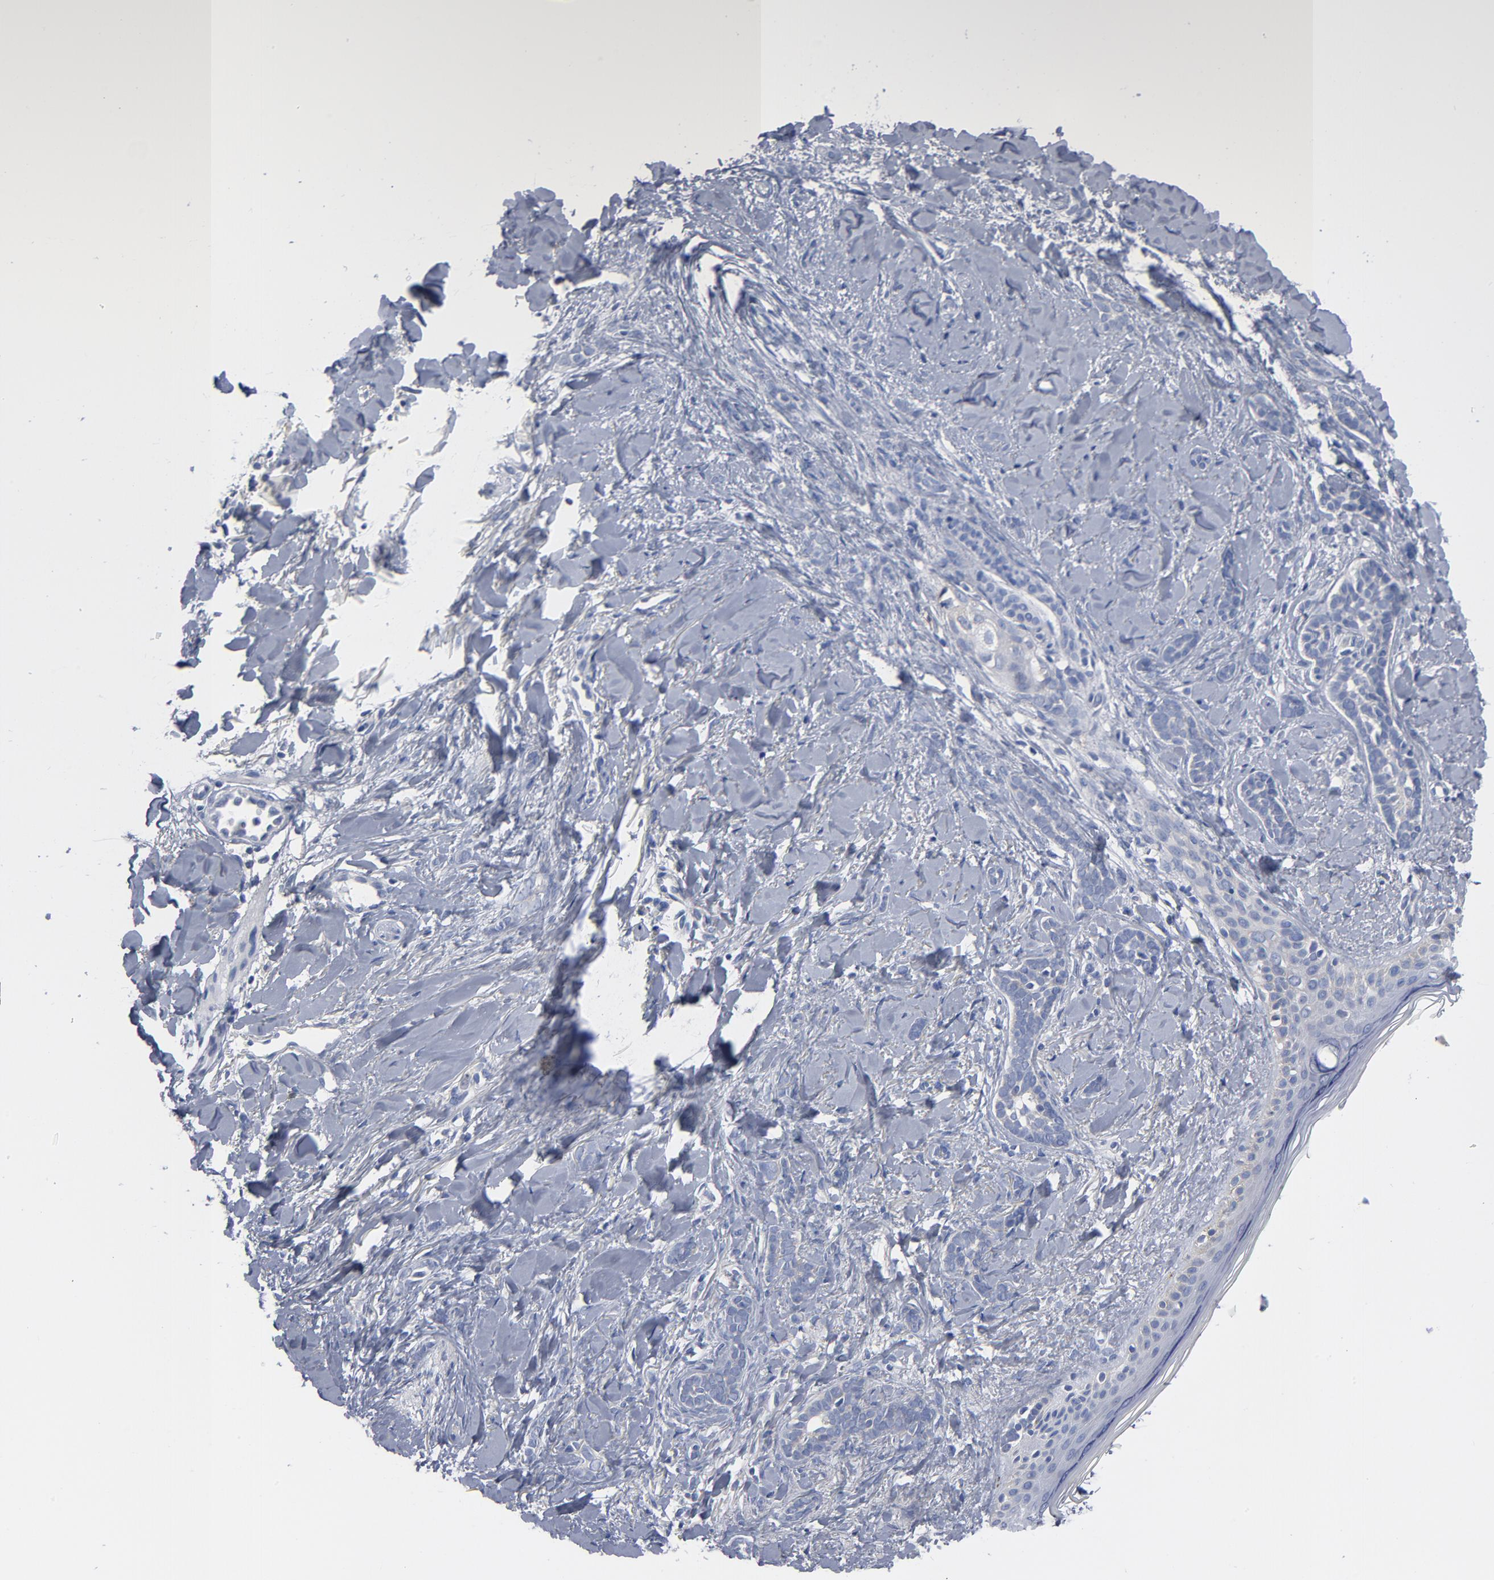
{"staining": {"intensity": "negative", "quantity": "none", "location": "none"}, "tissue": "skin cancer", "cell_type": "Tumor cells", "image_type": "cancer", "snomed": [{"axis": "morphology", "description": "Basal cell carcinoma"}, {"axis": "topography", "description": "Skin"}], "caption": "This is an immunohistochemistry (IHC) micrograph of skin cancer (basal cell carcinoma). There is no staining in tumor cells.", "gene": "CD86", "patient": {"sex": "female", "age": 37}}